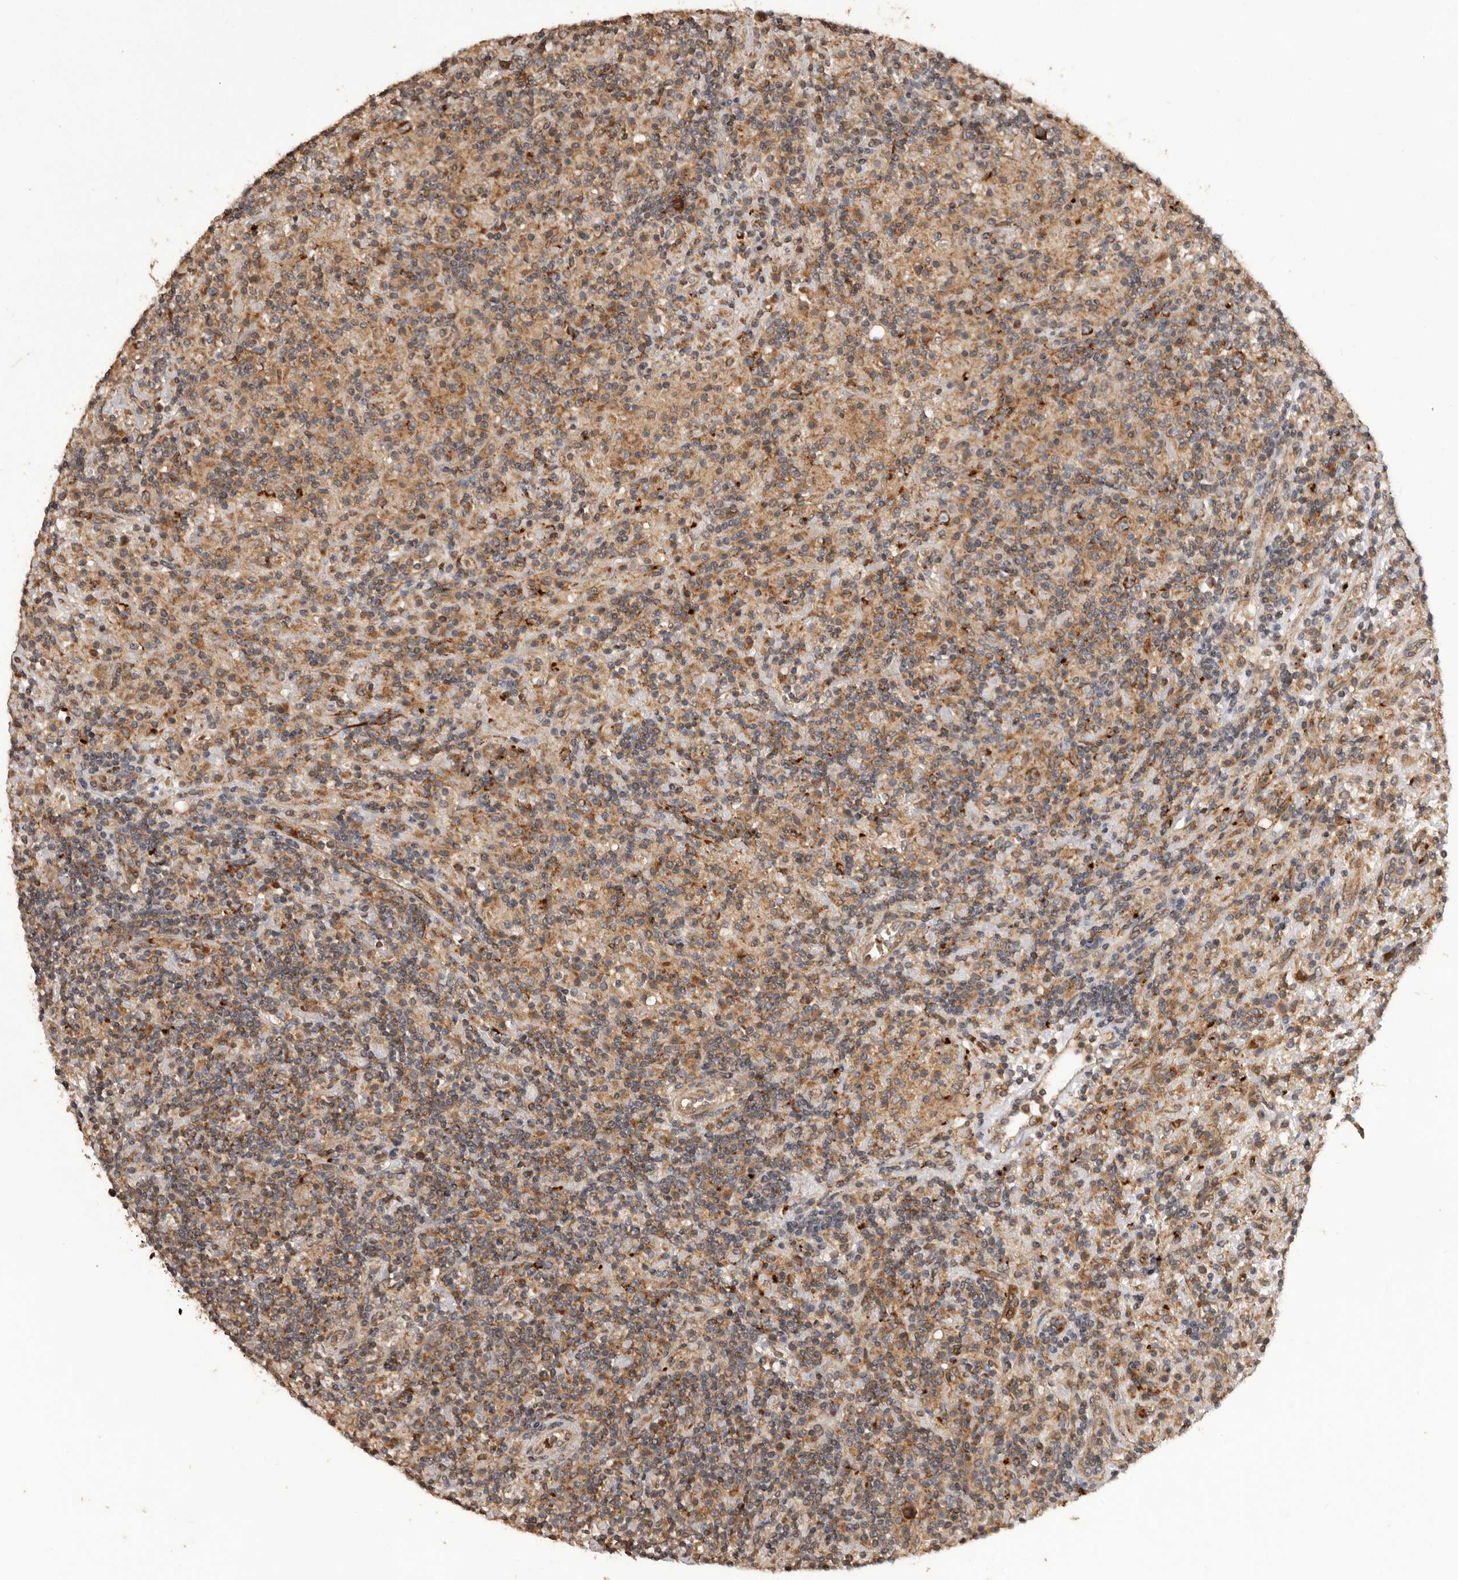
{"staining": {"intensity": "moderate", "quantity": ">75%", "location": "cytoplasmic/membranous"}, "tissue": "lymphoma", "cell_type": "Tumor cells", "image_type": "cancer", "snomed": [{"axis": "morphology", "description": "Hodgkin's disease, NOS"}, {"axis": "topography", "description": "Lymph node"}], "caption": "Hodgkin's disease stained for a protein (brown) shows moderate cytoplasmic/membranous positive expression in about >75% of tumor cells.", "gene": "QRSL1", "patient": {"sex": "male", "age": 70}}